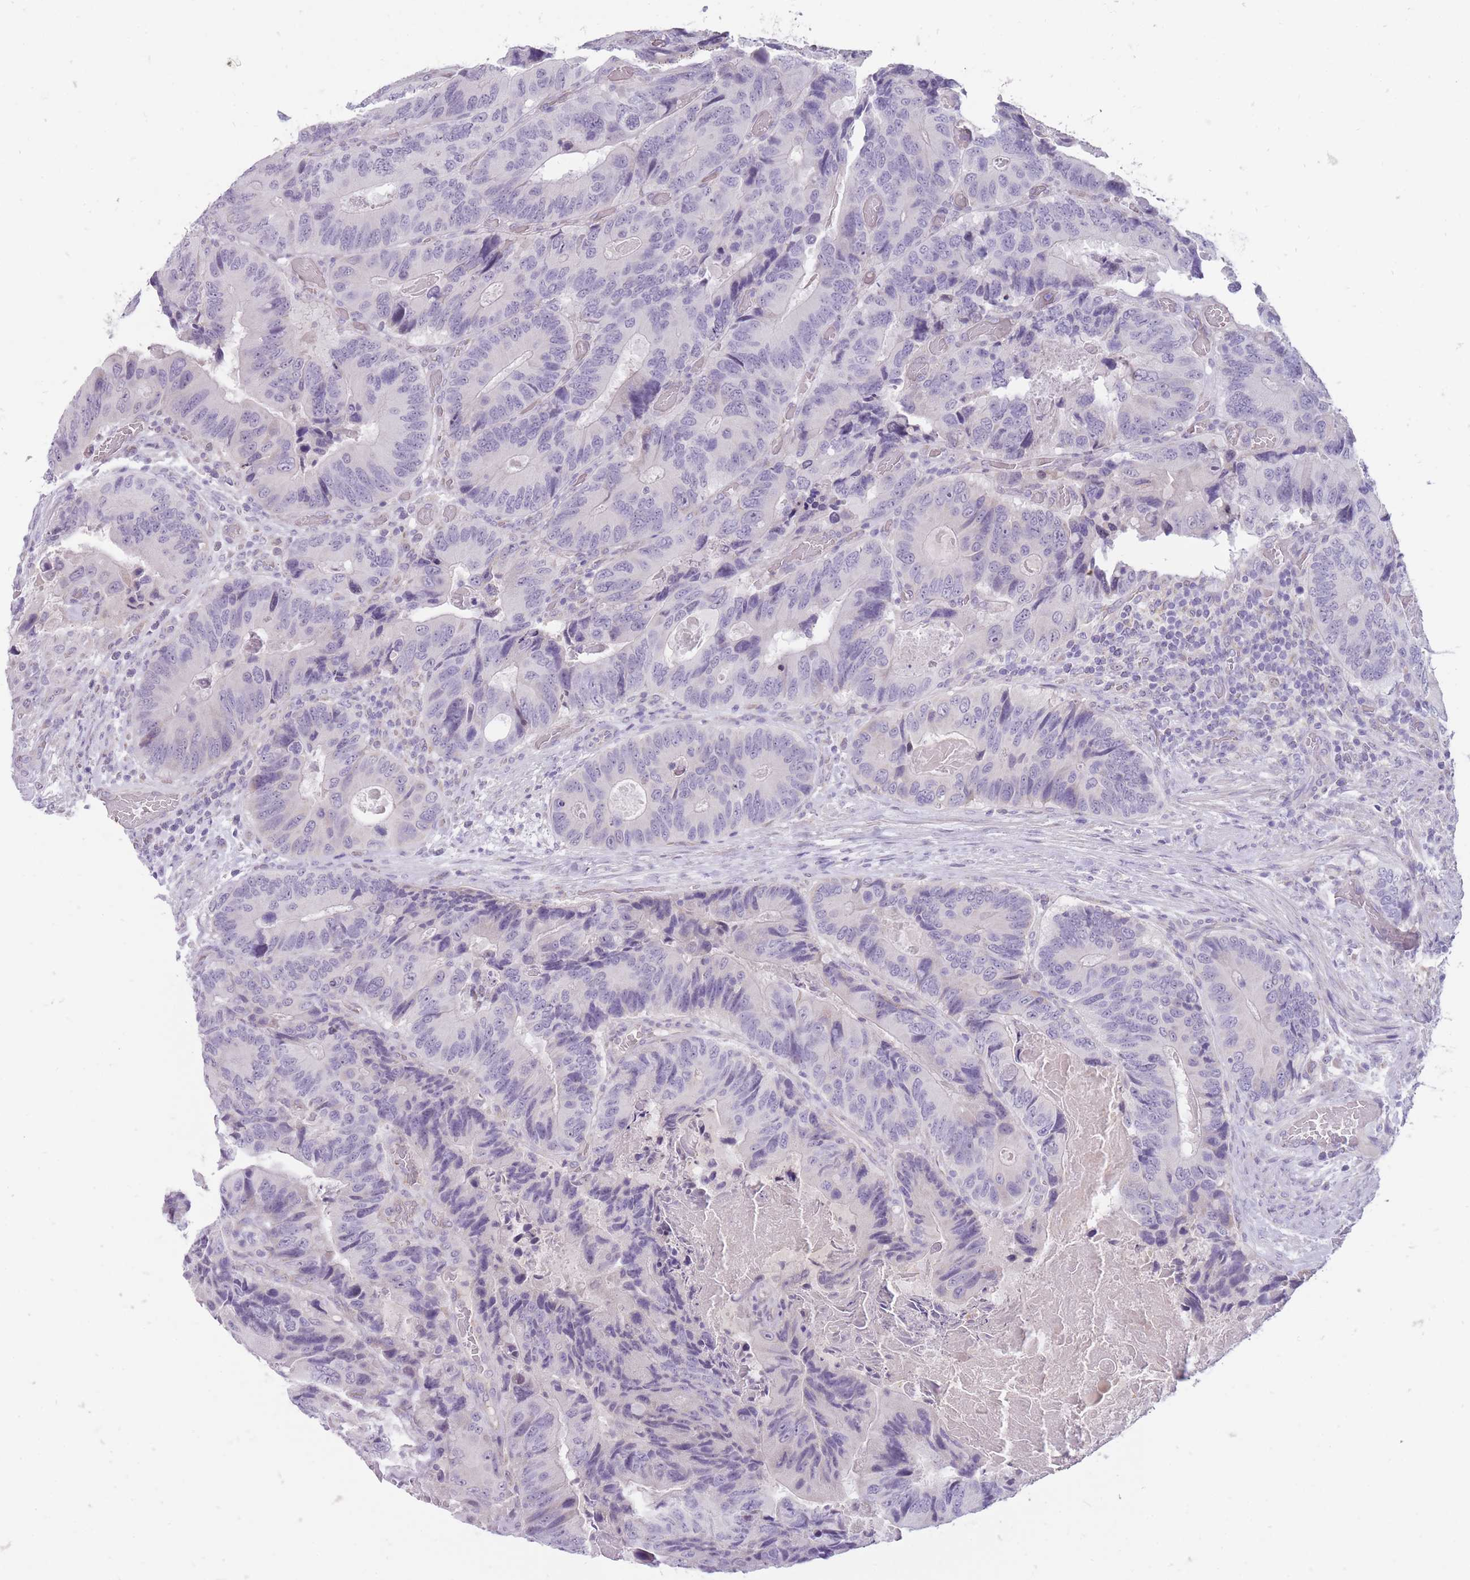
{"staining": {"intensity": "negative", "quantity": "none", "location": "none"}, "tissue": "colorectal cancer", "cell_type": "Tumor cells", "image_type": "cancer", "snomed": [{"axis": "morphology", "description": "Adenocarcinoma, NOS"}, {"axis": "topography", "description": "Colon"}], "caption": "An image of adenocarcinoma (colorectal) stained for a protein reveals no brown staining in tumor cells.", "gene": "ERICH4", "patient": {"sex": "male", "age": 84}}